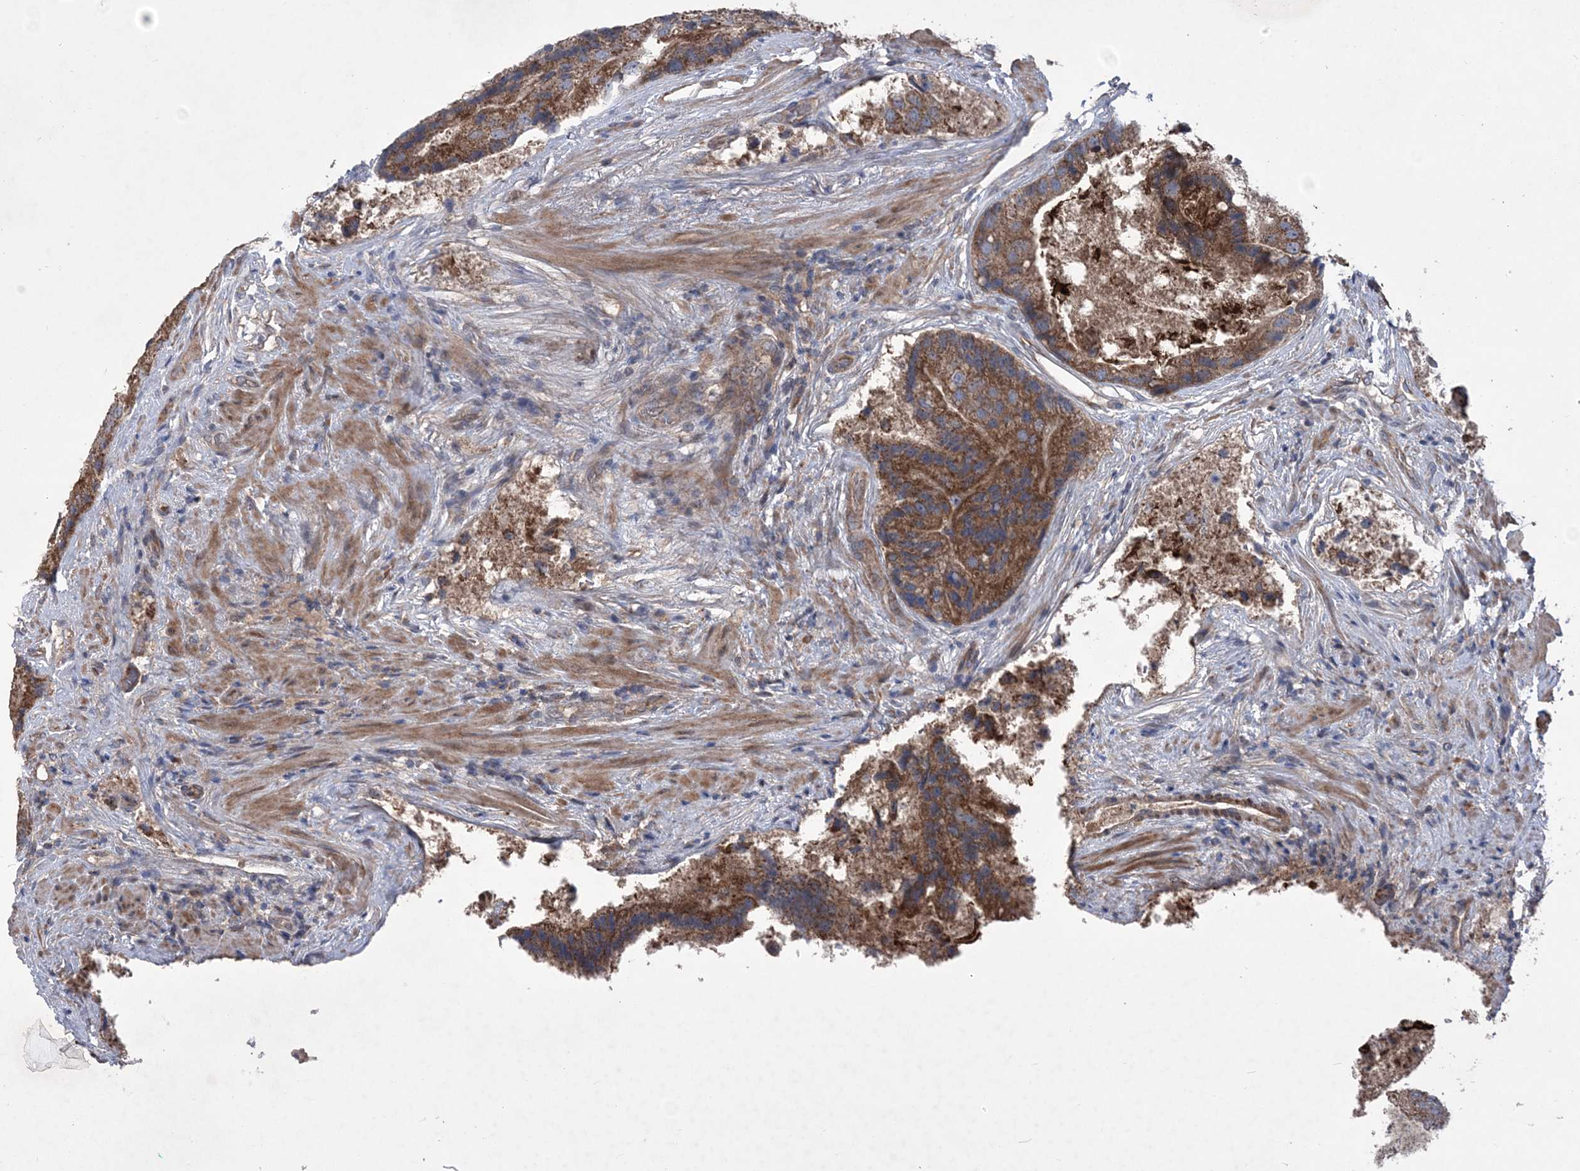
{"staining": {"intensity": "moderate", "quantity": ">75%", "location": "cytoplasmic/membranous"}, "tissue": "prostate cancer", "cell_type": "Tumor cells", "image_type": "cancer", "snomed": [{"axis": "morphology", "description": "Adenocarcinoma, High grade"}, {"axis": "topography", "description": "Prostate"}], "caption": "Prostate high-grade adenocarcinoma was stained to show a protein in brown. There is medium levels of moderate cytoplasmic/membranous staining in about >75% of tumor cells.", "gene": "MTRF1L", "patient": {"sex": "male", "age": 70}}